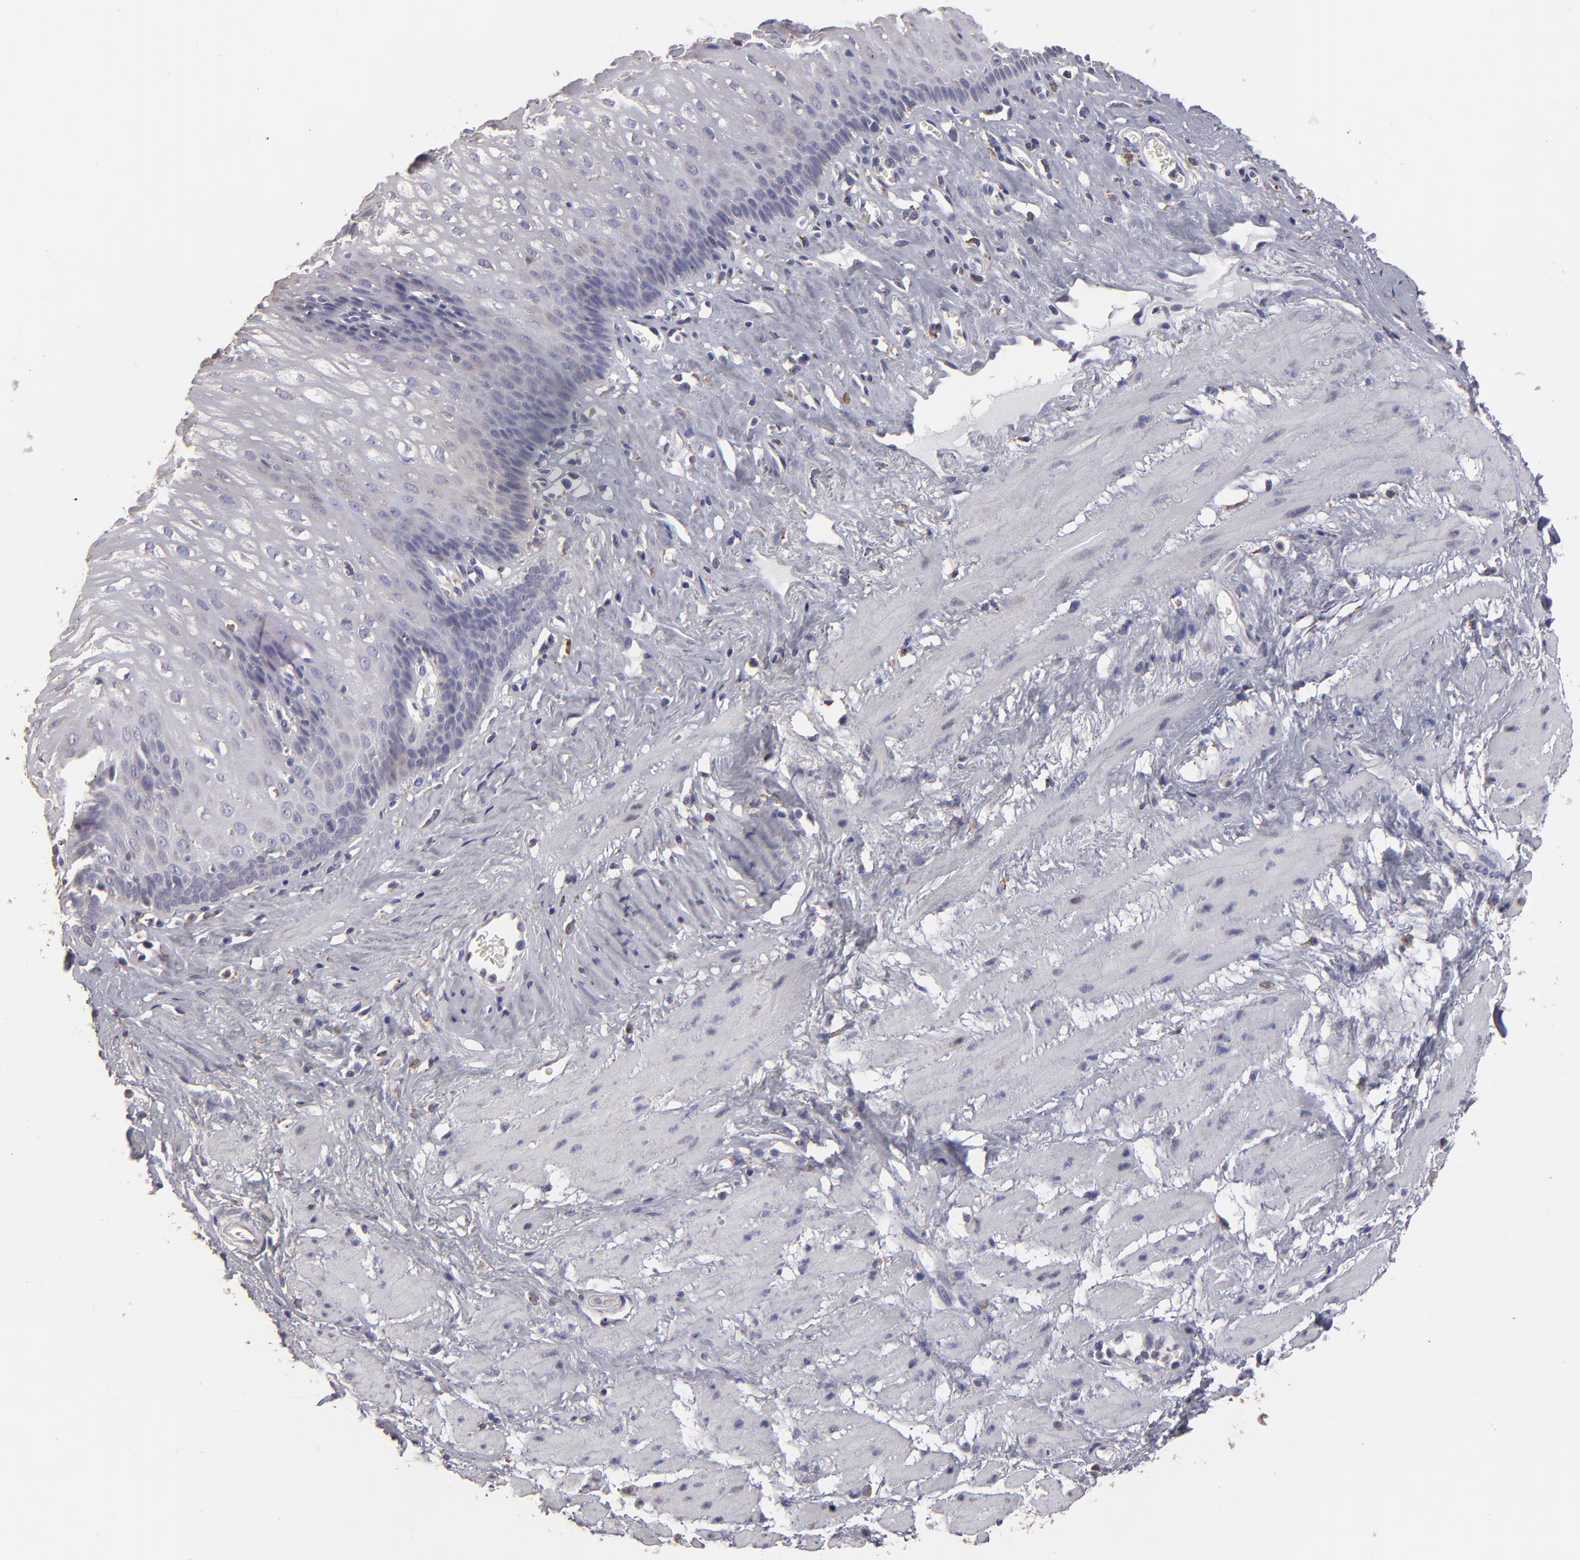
{"staining": {"intensity": "weak", "quantity": "<25%", "location": "cytoplasmic/membranous"}, "tissue": "esophagus", "cell_type": "Squamous epithelial cells", "image_type": "normal", "snomed": [{"axis": "morphology", "description": "Normal tissue, NOS"}, {"axis": "topography", "description": "Esophagus"}], "caption": "Squamous epithelial cells are negative for protein expression in unremarkable human esophagus. (DAB IHC visualized using brightfield microscopy, high magnification).", "gene": "CALR", "patient": {"sex": "female", "age": 70}}